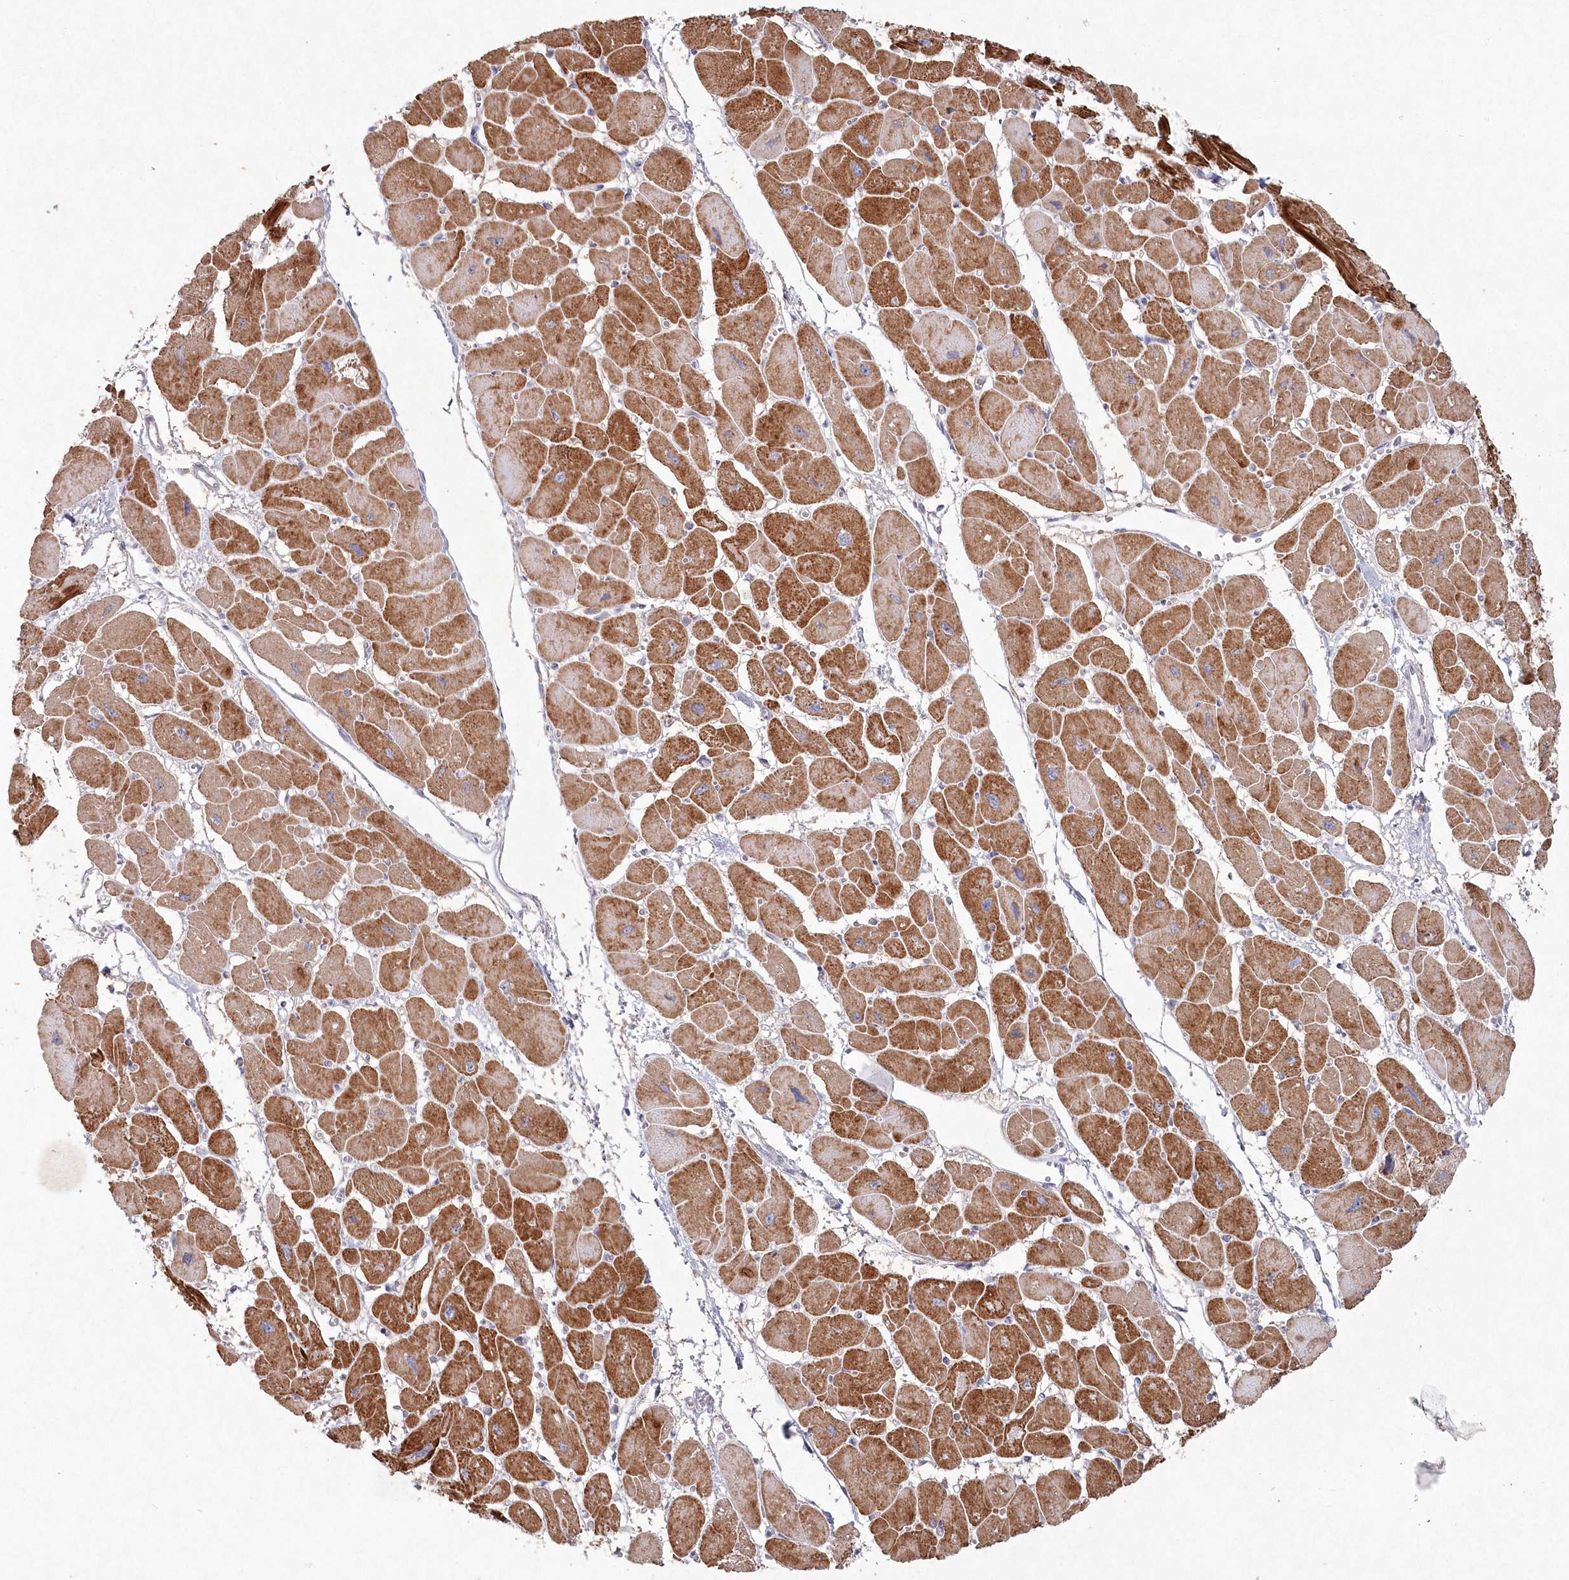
{"staining": {"intensity": "moderate", "quantity": "25%-75%", "location": "cytoplasmic/membranous"}, "tissue": "heart muscle", "cell_type": "Cardiomyocytes", "image_type": "normal", "snomed": [{"axis": "morphology", "description": "Normal tissue, NOS"}, {"axis": "topography", "description": "Heart"}], "caption": "Human heart muscle stained for a protein (brown) displays moderate cytoplasmic/membranous positive expression in approximately 25%-75% of cardiomyocytes.", "gene": "TGFBRAP1", "patient": {"sex": "female", "age": 54}}